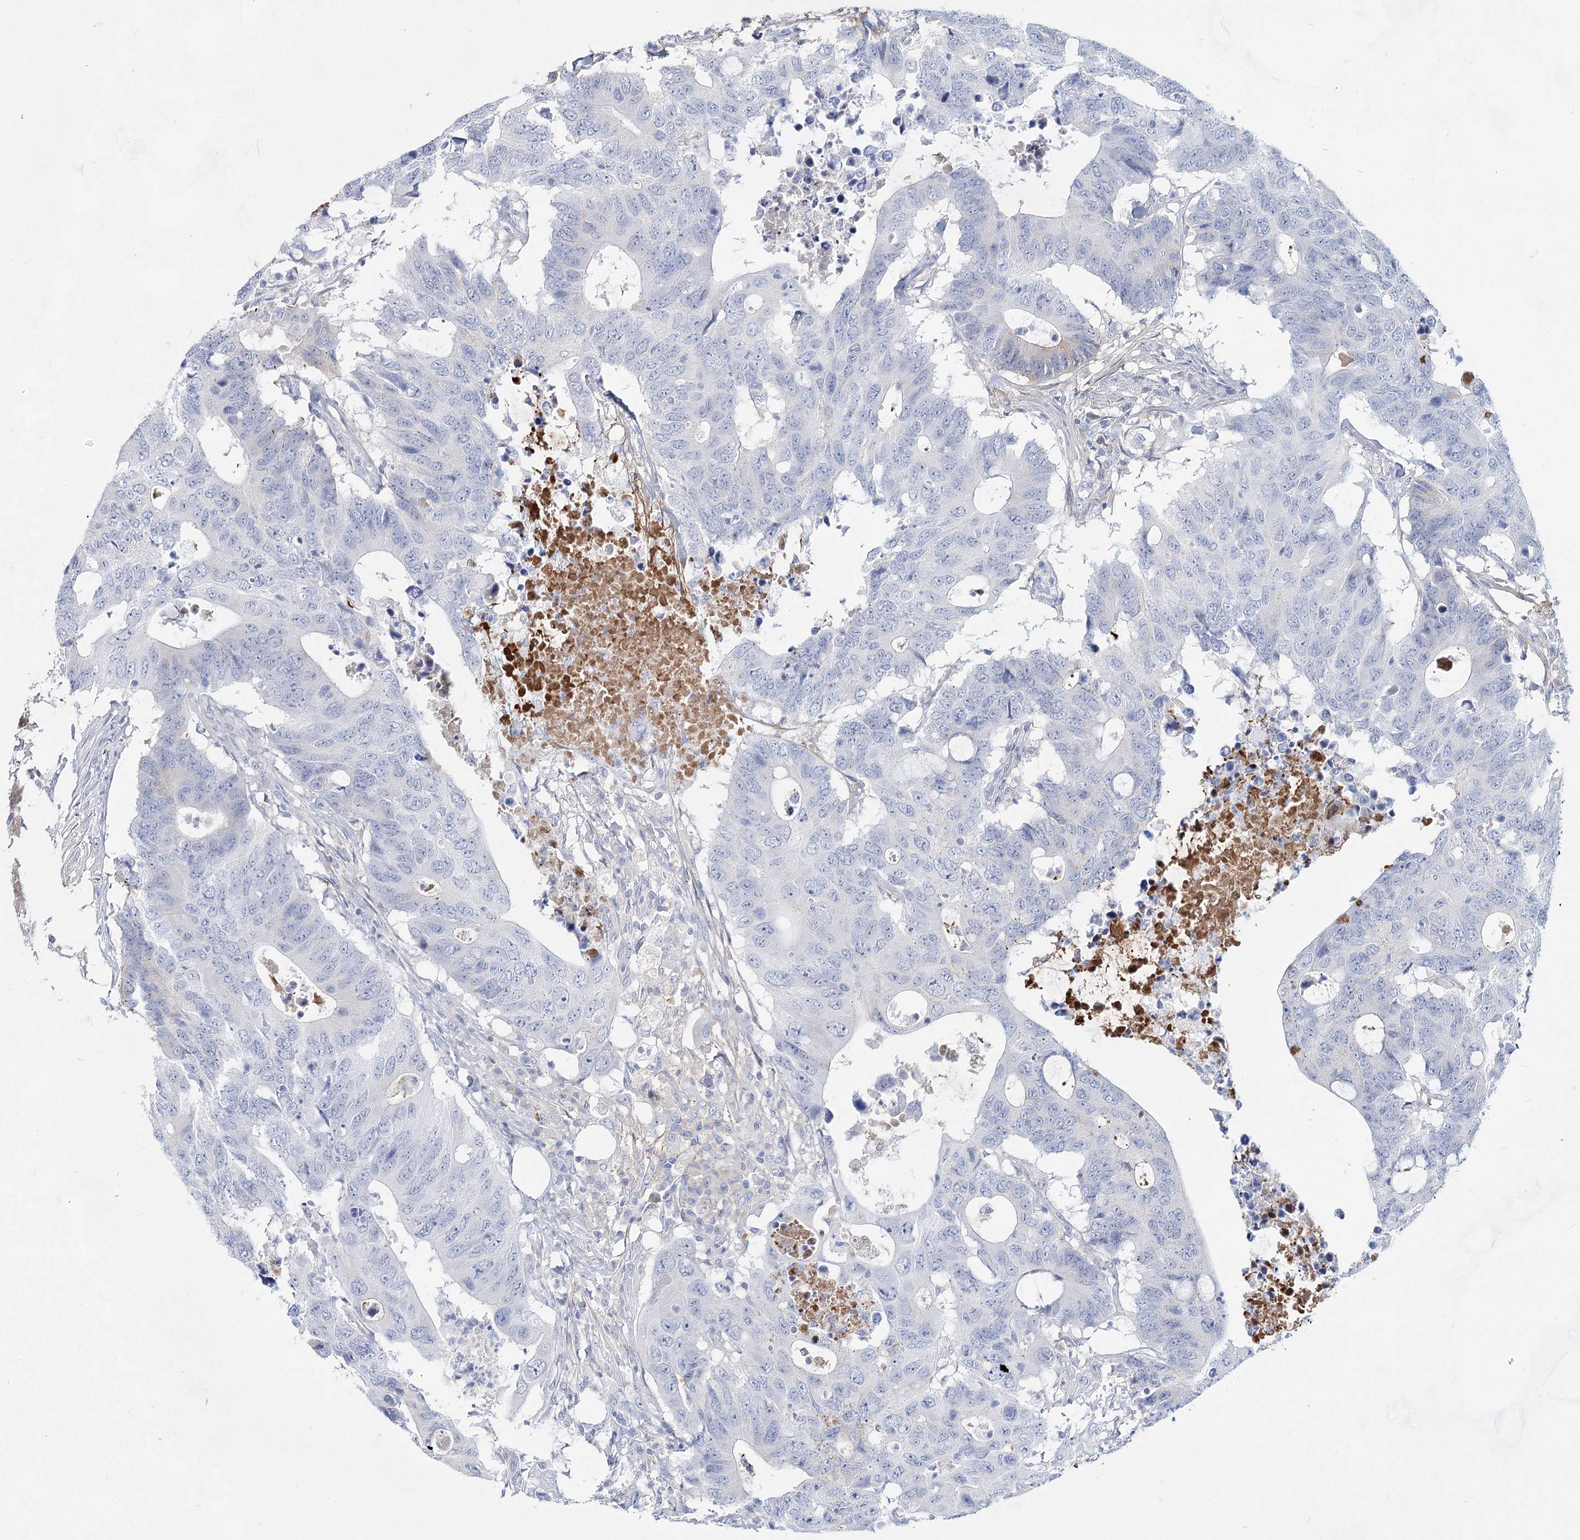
{"staining": {"intensity": "negative", "quantity": "none", "location": "none"}, "tissue": "colorectal cancer", "cell_type": "Tumor cells", "image_type": "cancer", "snomed": [{"axis": "morphology", "description": "Adenocarcinoma, NOS"}, {"axis": "topography", "description": "Colon"}], "caption": "DAB (3,3'-diaminobenzidine) immunohistochemical staining of human colorectal adenocarcinoma displays no significant expression in tumor cells. The staining is performed using DAB brown chromogen with nuclei counter-stained in using hematoxylin.", "gene": "TASOR2", "patient": {"sex": "male", "age": 71}}